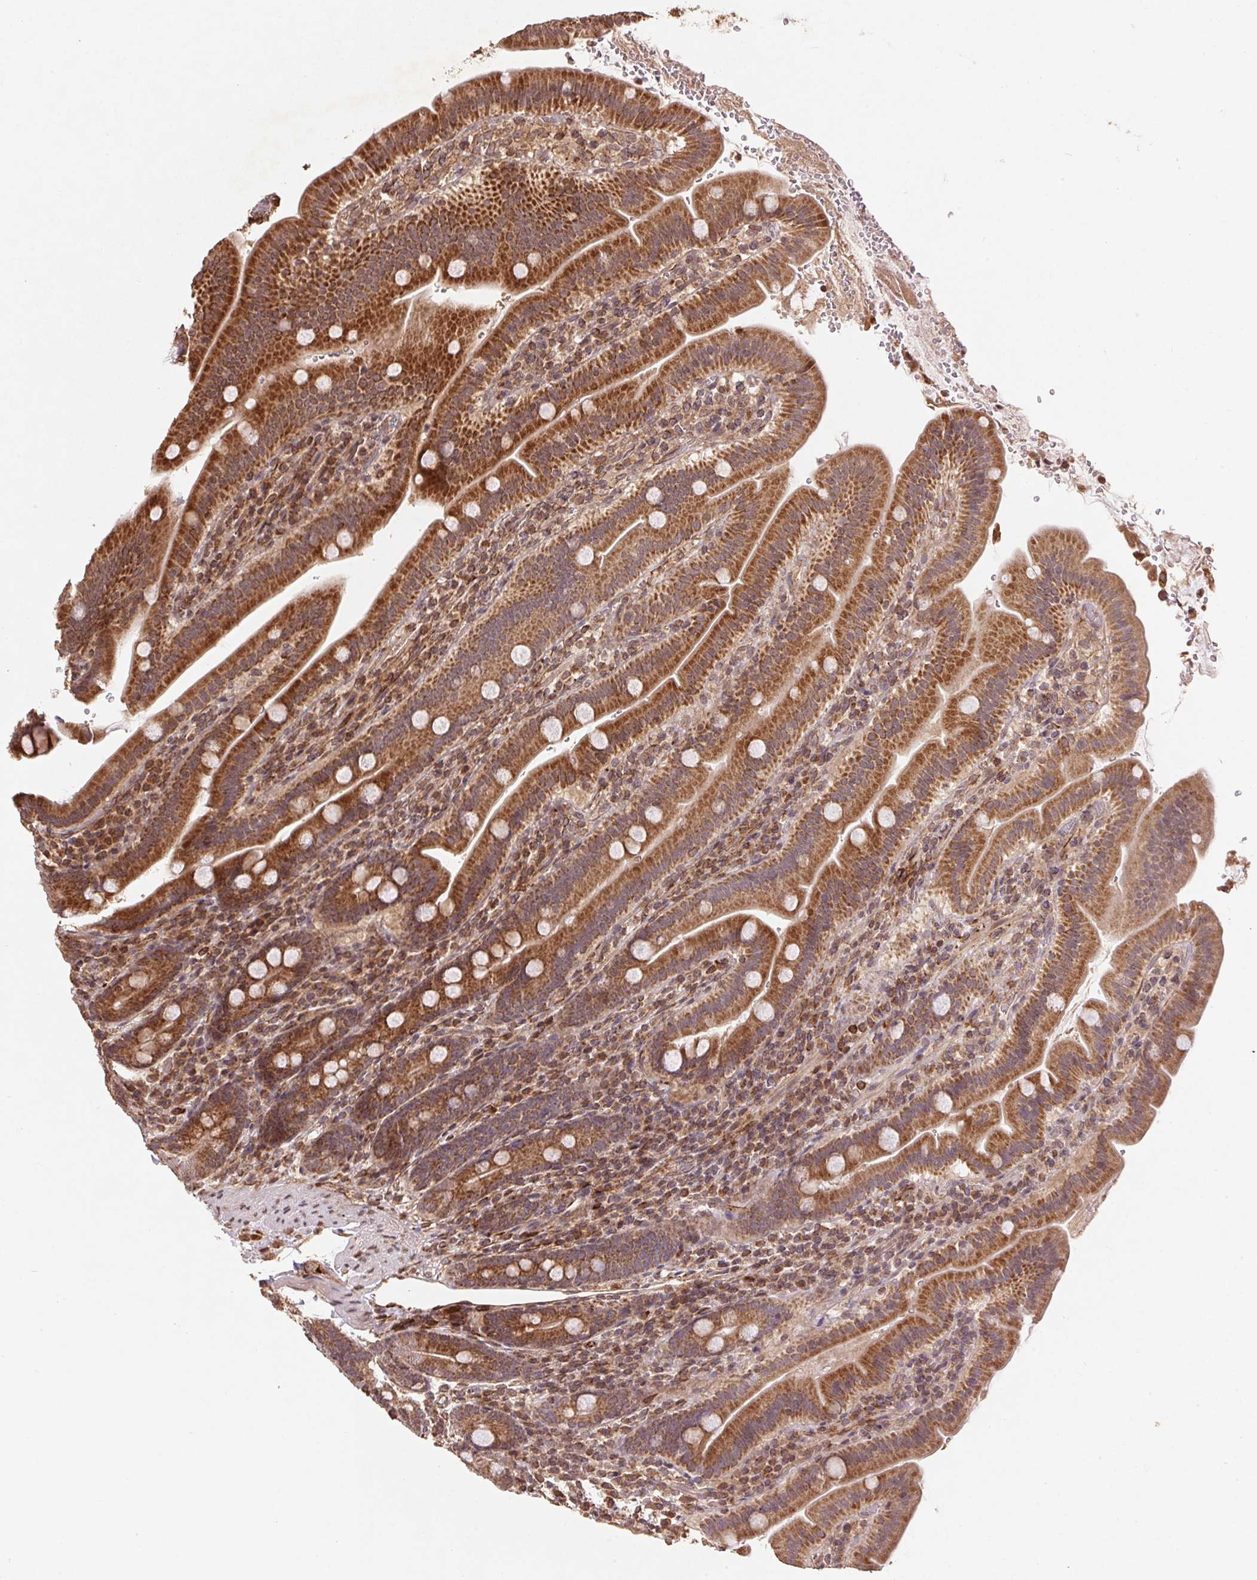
{"staining": {"intensity": "strong", "quantity": ">75%", "location": "cytoplasmic/membranous"}, "tissue": "small intestine", "cell_type": "Glandular cells", "image_type": "normal", "snomed": [{"axis": "morphology", "description": "Normal tissue, NOS"}, {"axis": "topography", "description": "Small intestine"}], "caption": "Protein expression analysis of unremarkable human small intestine reveals strong cytoplasmic/membranous staining in about >75% of glandular cells.", "gene": "SPRED2", "patient": {"sex": "male", "age": 26}}